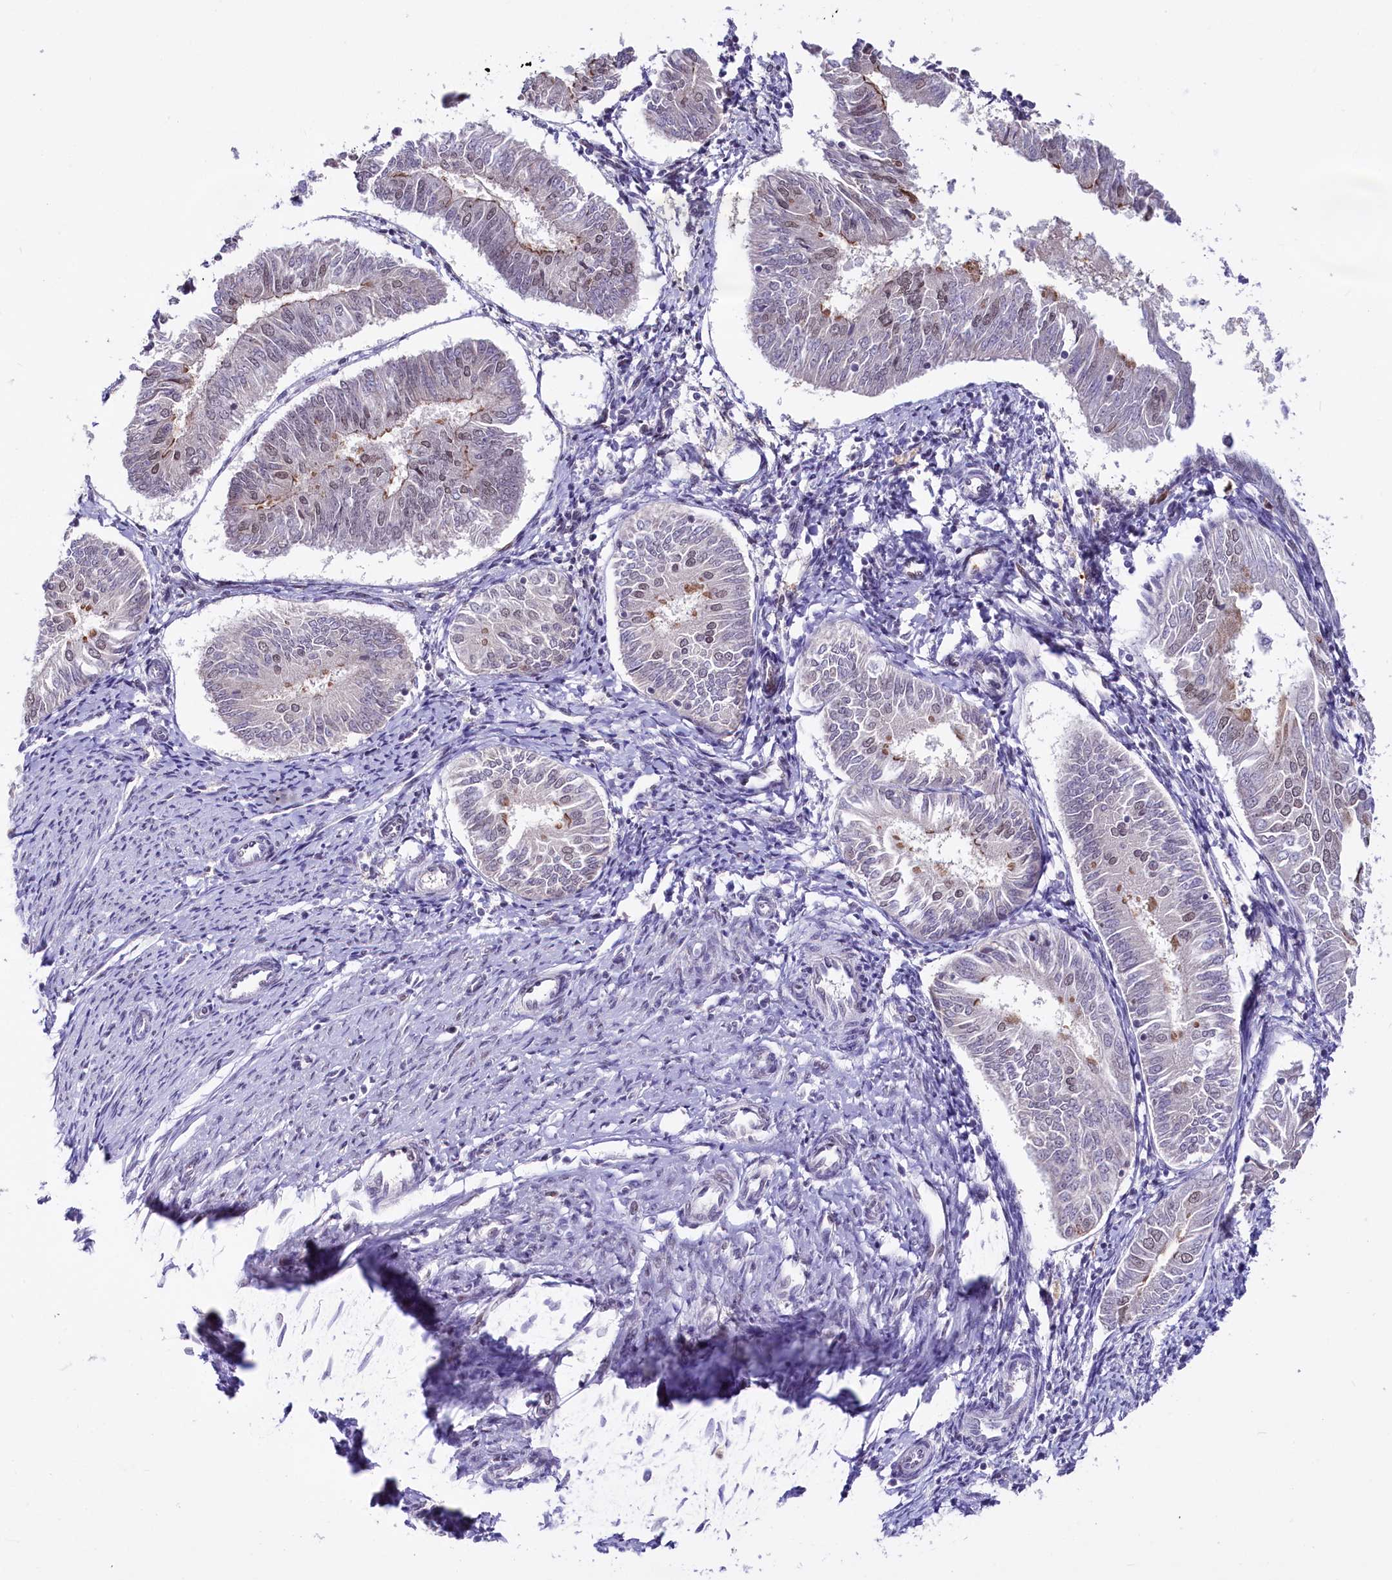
{"staining": {"intensity": "negative", "quantity": "none", "location": "none"}, "tissue": "endometrial cancer", "cell_type": "Tumor cells", "image_type": "cancer", "snomed": [{"axis": "morphology", "description": "Adenocarcinoma, NOS"}, {"axis": "topography", "description": "Endometrium"}], "caption": "The image exhibits no staining of tumor cells in endometrial adenocarcinoma. The staining was performed using DAB (3,3'-diaminobenzidine) to visualize the protein expression in brown, while the nuclei were stained in blue with hematoxylin (Magnification: 20x).", "gene": "SCAF11", "patient": {"sex": "female", "age": 58}}